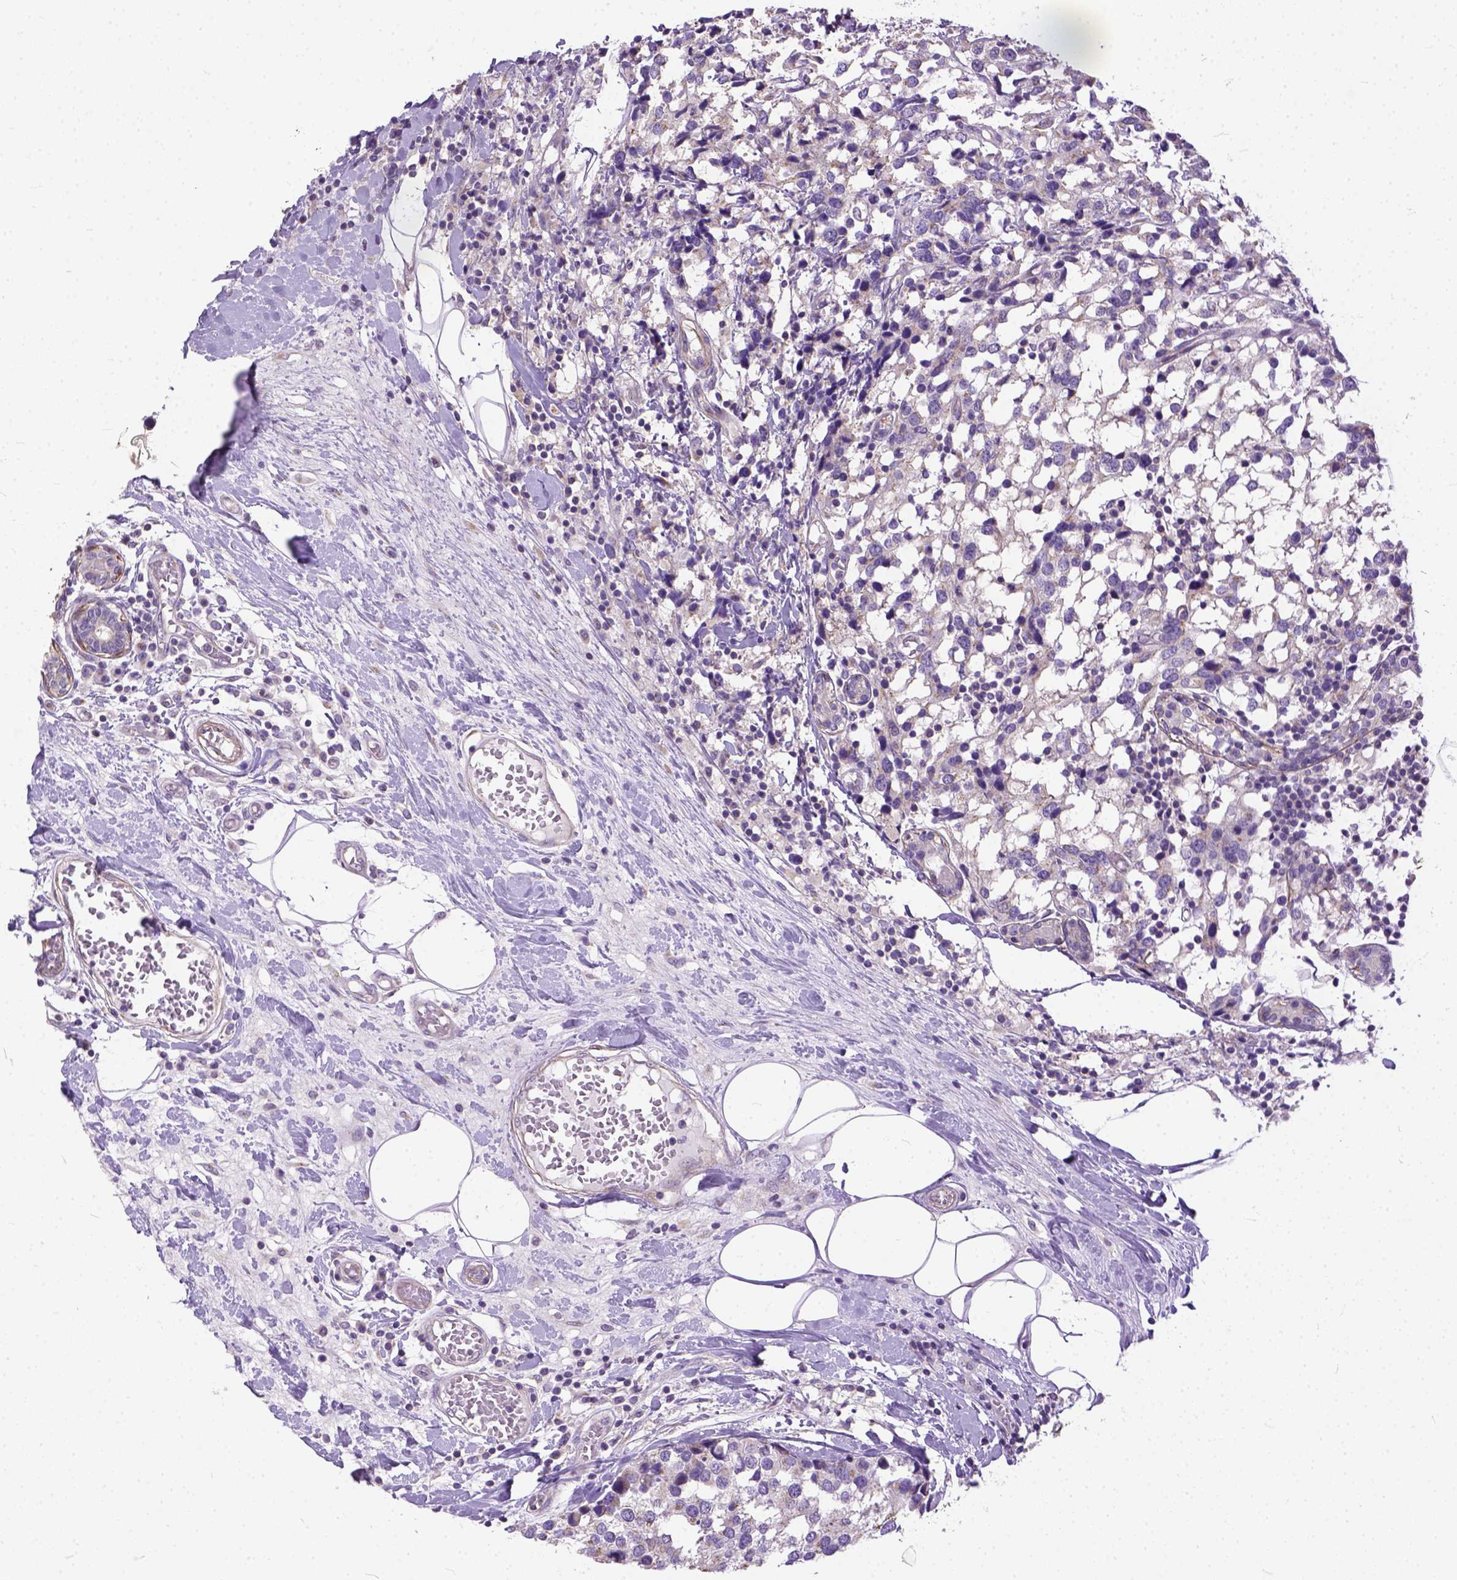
{"staining": {"intensity": "negative", "quantity": "none", "location": "none"}, "tissue": "breast cancer", "cell_type": "Tumor cells", "image_type": "cancer", "snomed": [{"axis": "morphology", "description": "Lobular carcinoma"}, {"axis": "topography", "description": "Breast"}], "caption": "A high-resolution histopathology image shows immunohistochemistry (IHC) staining of breast lobular carcinoma, which shows no significant positivity in tumor cells. The staining was performed using DAB to visualize the protein expression in brown, while the nuclei were stained in blue with hematoxylin (Magnification: 20x).", "gene": "BANF2", "patient": {"sex": "female", "age": 59}}